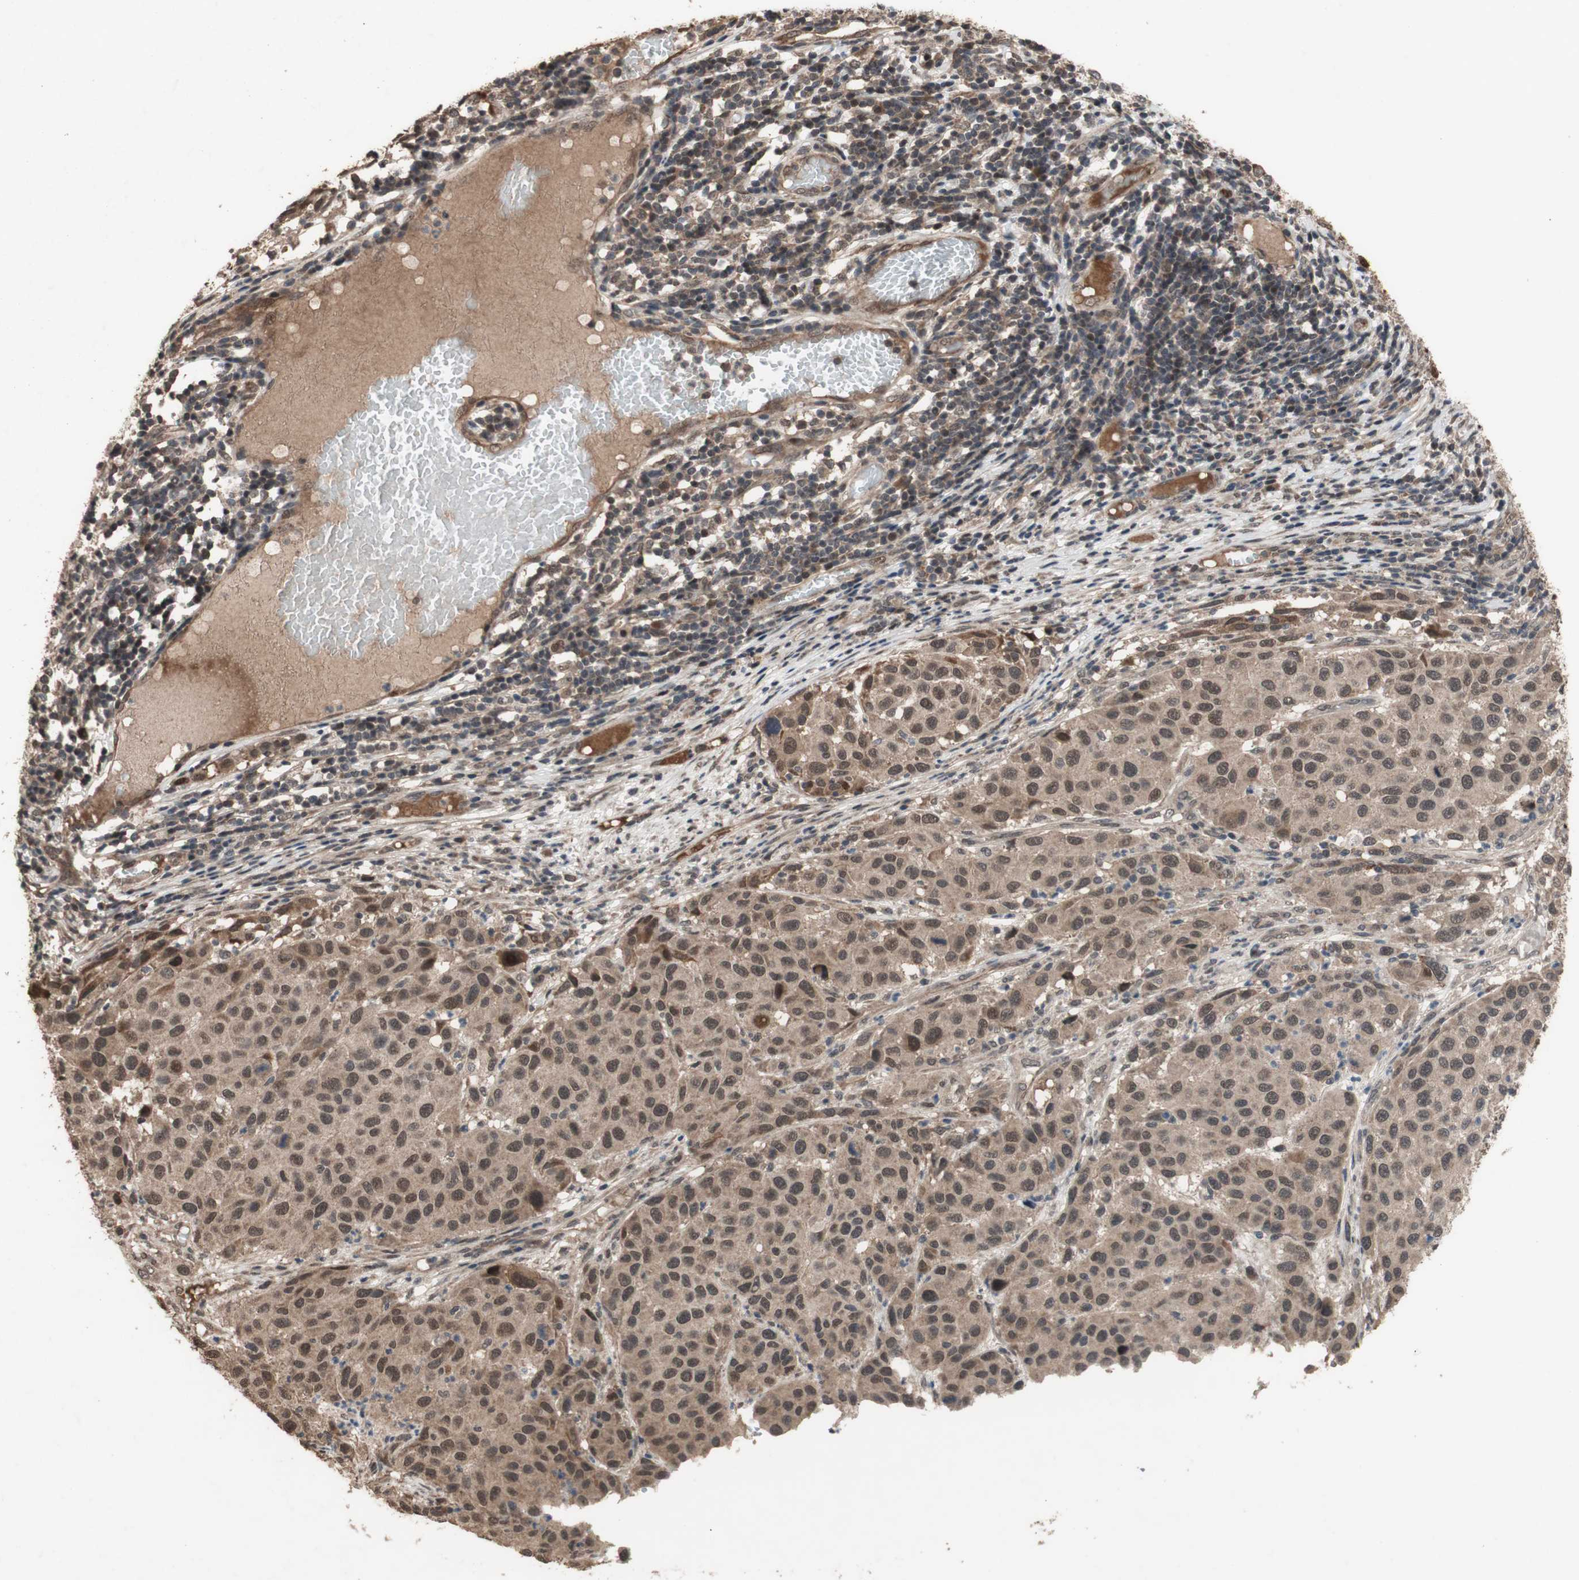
{"staining": {"intensity": "moderate", "quantity": ">75%", "location": "cytoplasmic/membranous"}, "tissue": "melanoma", "cell_type": "Tumor cells", "image_type": "cancer", "snomed": [{"axis": "morphology", "description": "Malignant melanoma, Metastatic site"}, {"axis": "topography", "description": "Lymph node"}], "caption": "Tumor cells demonstrate medium levels of moderate cytoplasmic/membranous expression in approximately >75% of cells in melanoma.", "gene": "KANSL1", "patient": {"sex": "male", "age": 61}}